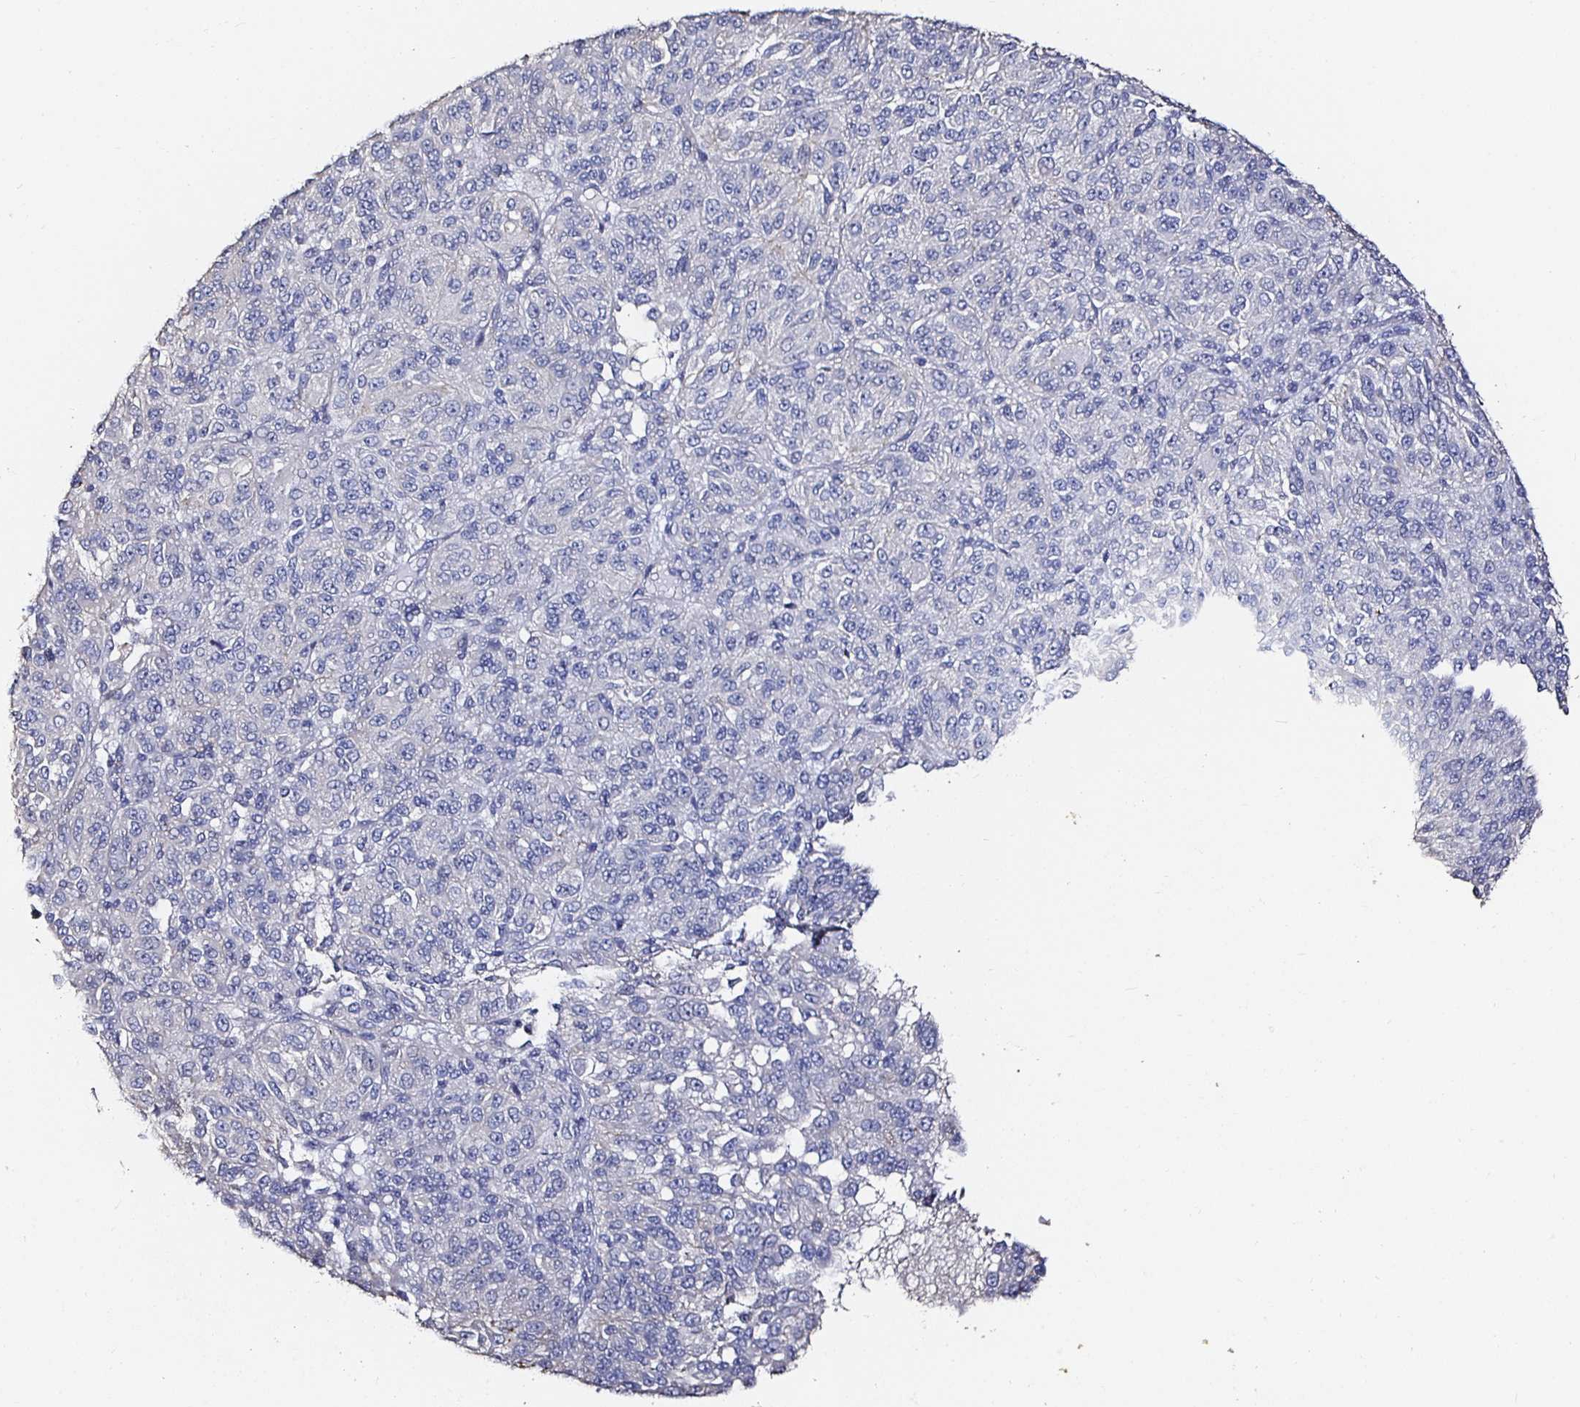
{"staining": {"intensity": "negative", "quantity": "none", "location": "none"}, "tissue": "melanoma", "cell_type": "Tumor cells", "image_type": "cancer", "snomed": [{"axis": "morphology", "description": "Malignant melanoma, Metastatic site"}, {"axis": "topography", "description": "Brain"}], "caption": "The photomicrograph reveals no staining of tumor cells in melanoma.", "gene": "TLR4", "patient": {"sex": "female", "age": 56}}